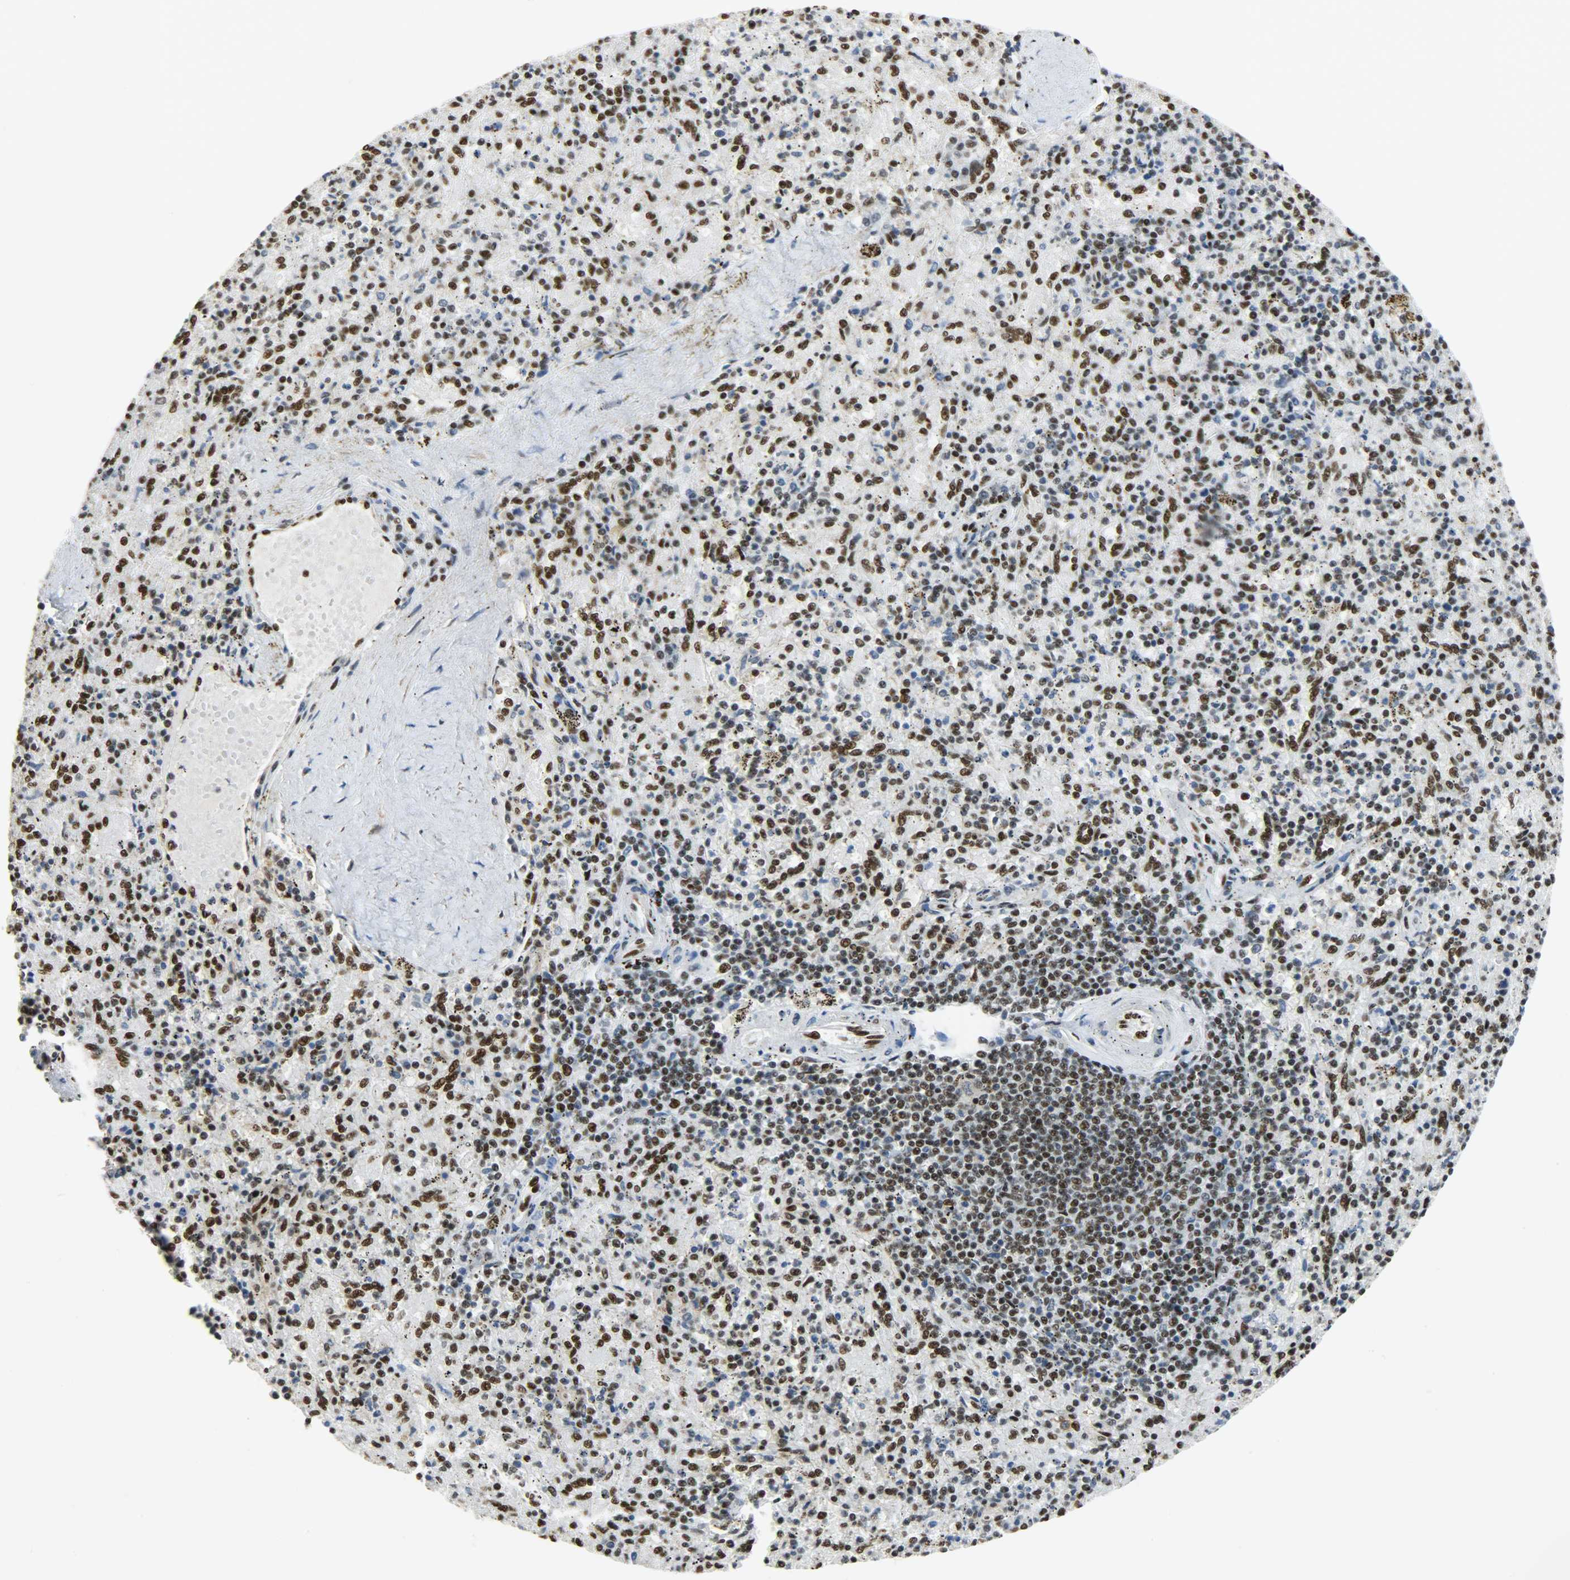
{"staining": {"intensity": "strong", "quantity": "25%-75%", "location": "nuclear"}, "tissue": "spleen", "cell_type": "Cells in red pulp", "image_type": "normal", "snomed": [{"axis": "morphology", "description": "Normal tissue, NOS"}, {"axis": "topography", "description": "Spleen"}], "caption": "Normal spleen shows strong nuclear expression in about 25%-75% of cells in red pulp.", "gene": "SSB", "patient": {"sex": "female", "age": 43}}